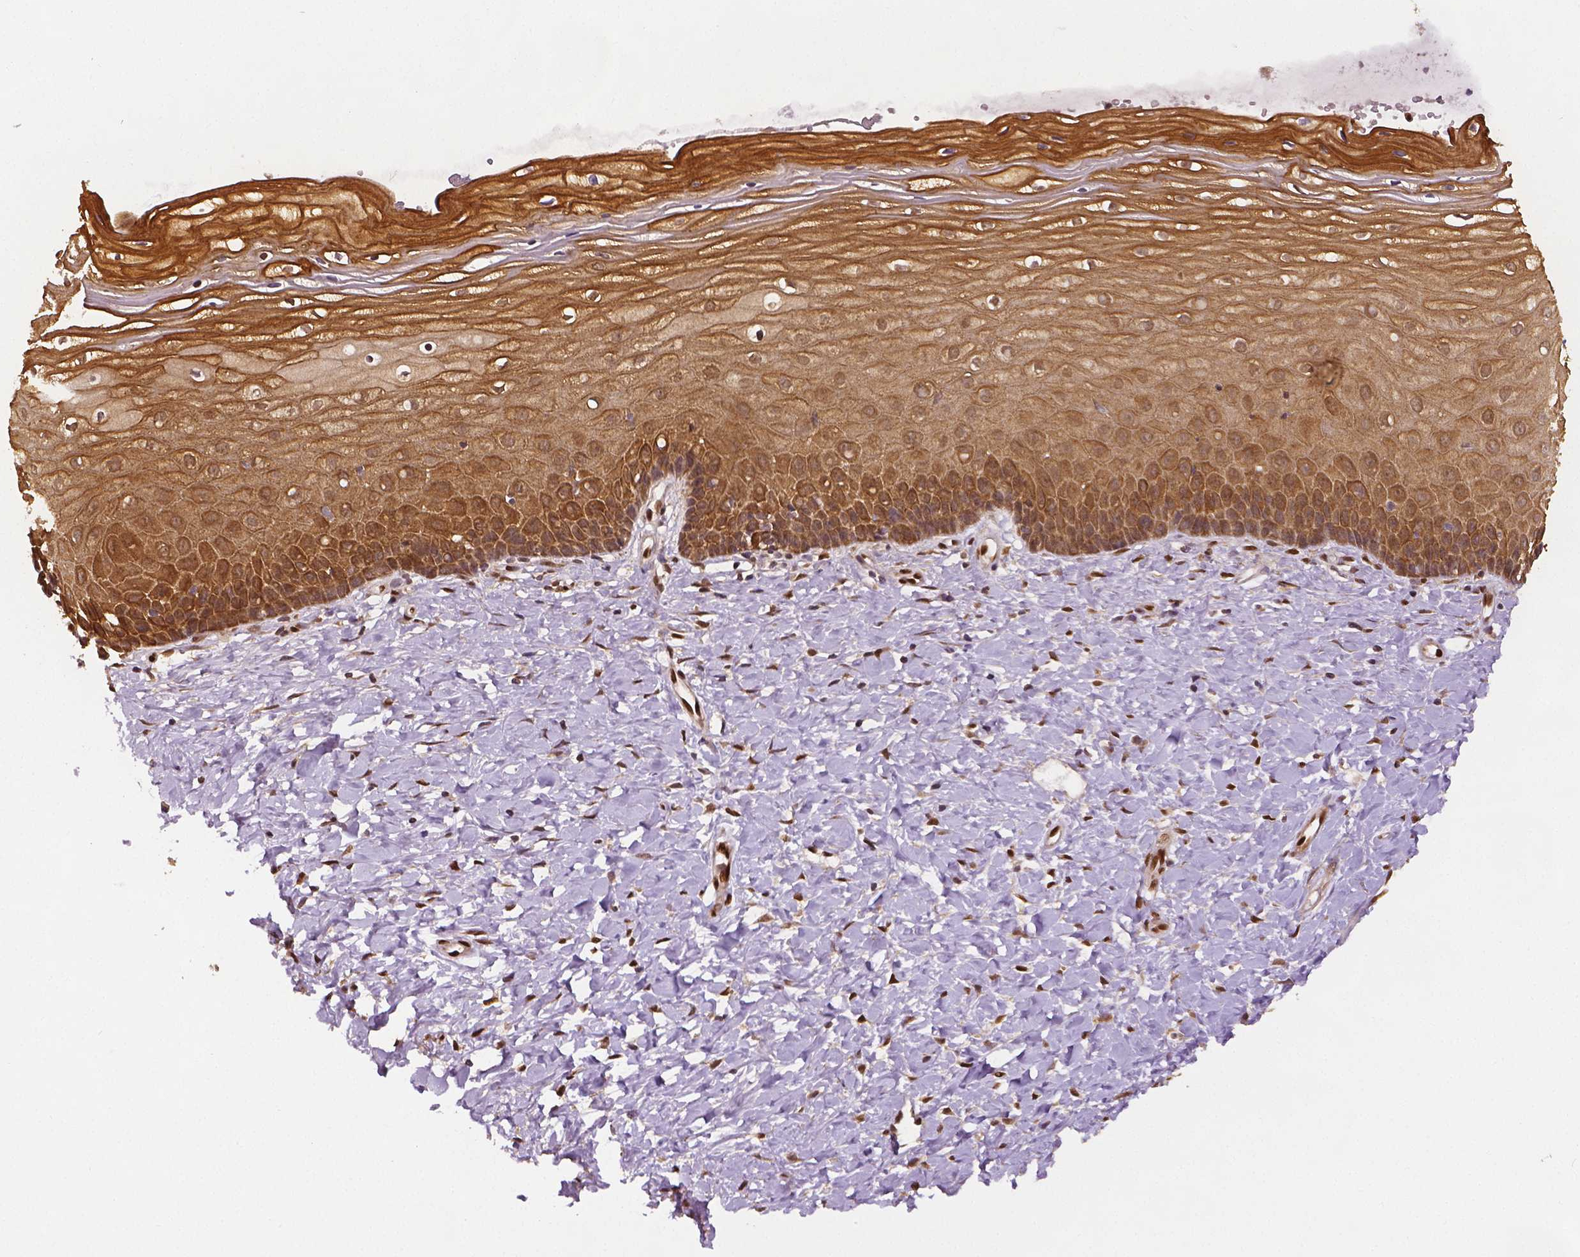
{"staining": {"intensity": "strong", "quantity": ">75%", "location": "cytoplasmic/membranous,nuclear"}, "tissue": "cervix", "cell_type": "Glandular cells", "image_type": "normal", "snomed": [{"axis": "morphology", "description": "Normal tissue, NOS"}, {"axis": "topography", "description": "Cervix"}], "caption": "Benign cervix was stained to show a protein in brown. There is high levels of strong cytoplasmic/membranous,nuclear positivity in approximately >75% of glandular cells. (Brightfield microscopy of DAB IHC at high magnification).", "gene": "STAT3", "patient": {"sex": "female", "age": 37}}